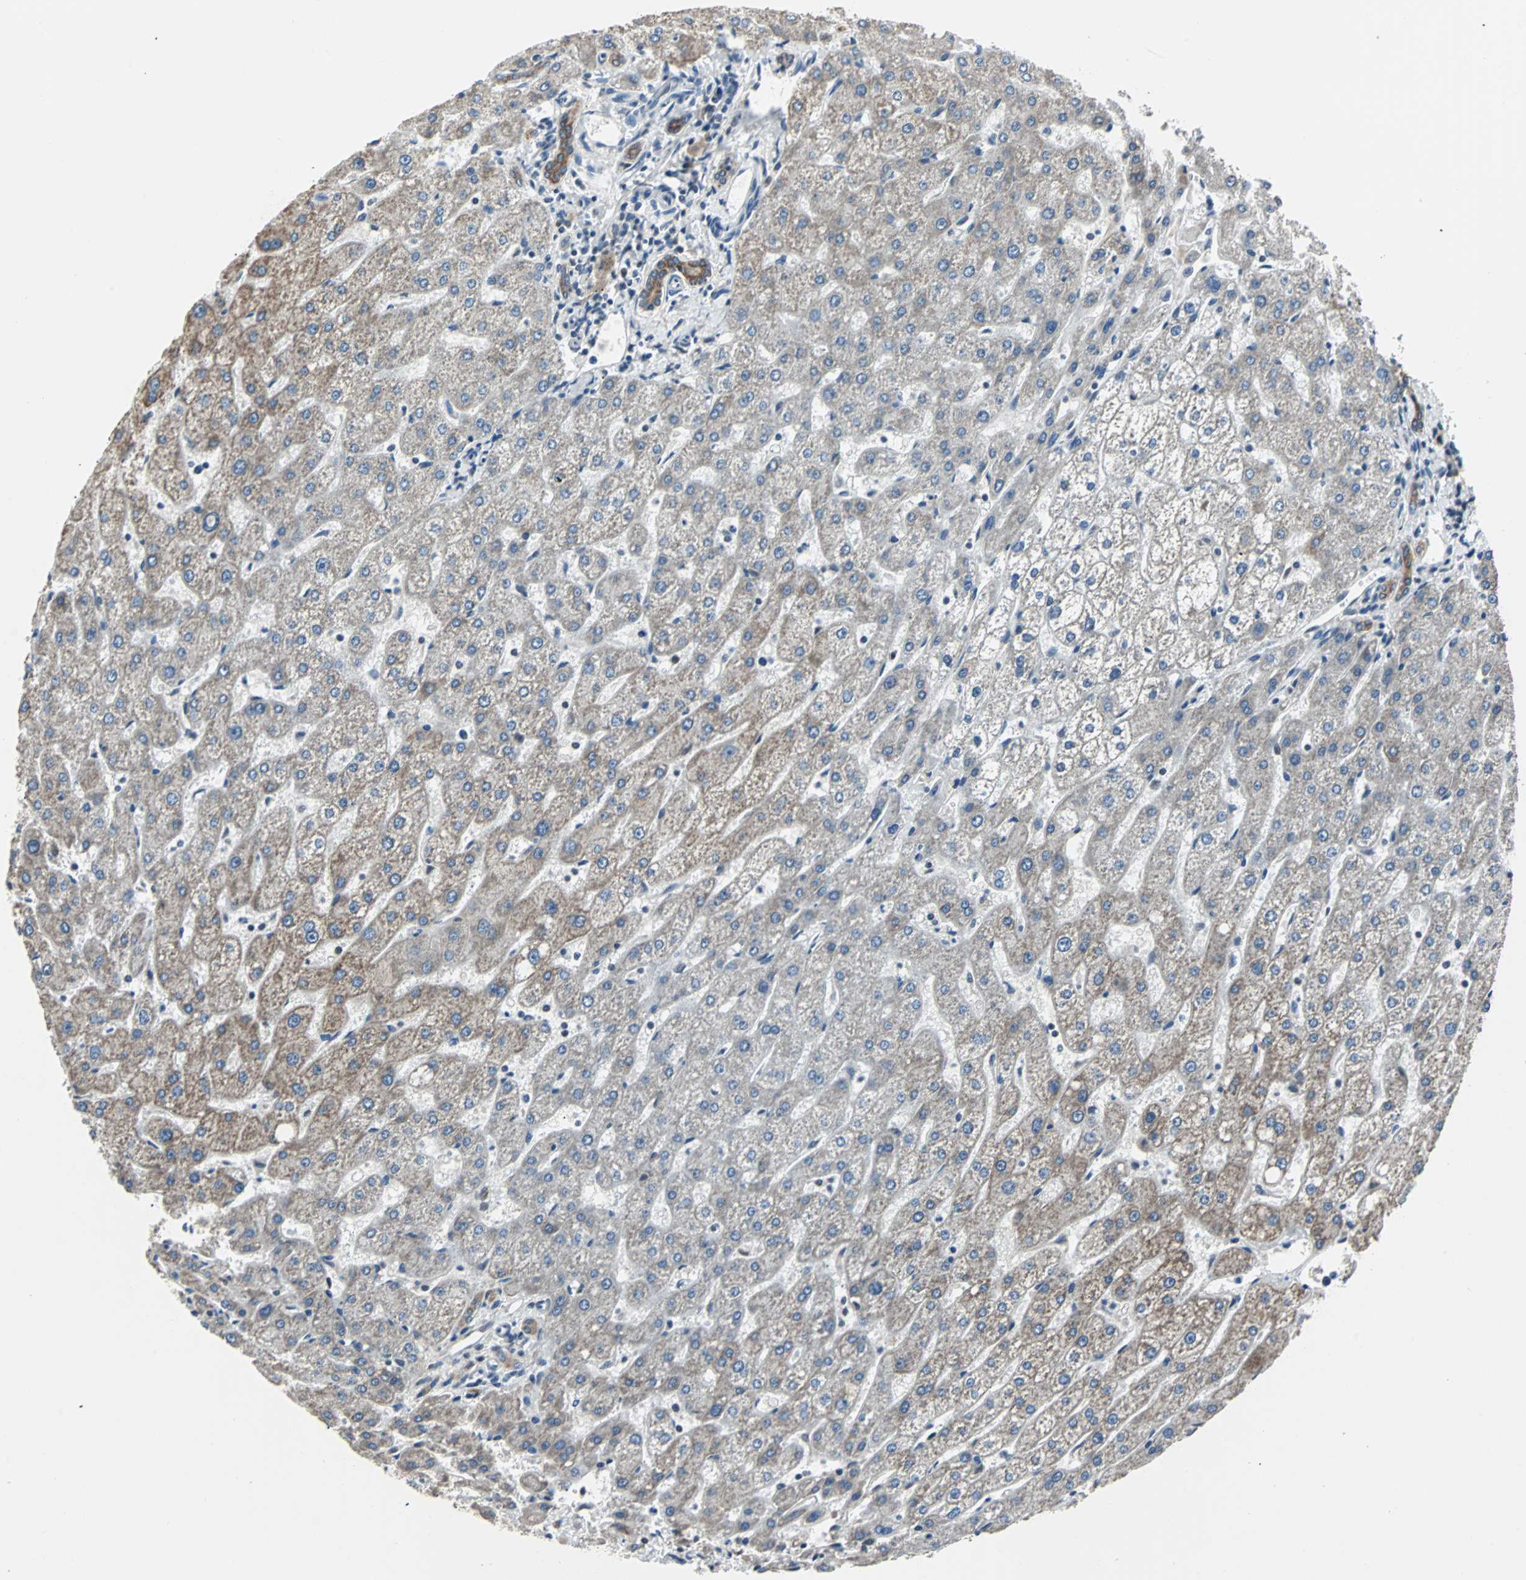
{"staining": {"intensity": "strong", "quantity": ">75%", "location": "cytoplasmic/membranous"}, "tissue": "liver", "cell_type": "Cholangiocytes", "image_type": "normal", "snomed": [{"axis": "morphology", "description": "Normal tissue, NOS"}, {"axis": "topography", "description": "Liver"}], "caption": "About >75% of cholangiocytes in benign liver show strong cytoplasmic/membranous protein positivity as visualized by brown immunohistochemical staining.", "gene": "TERF2IP", "patient": {"sex": "male", "age": 67}}